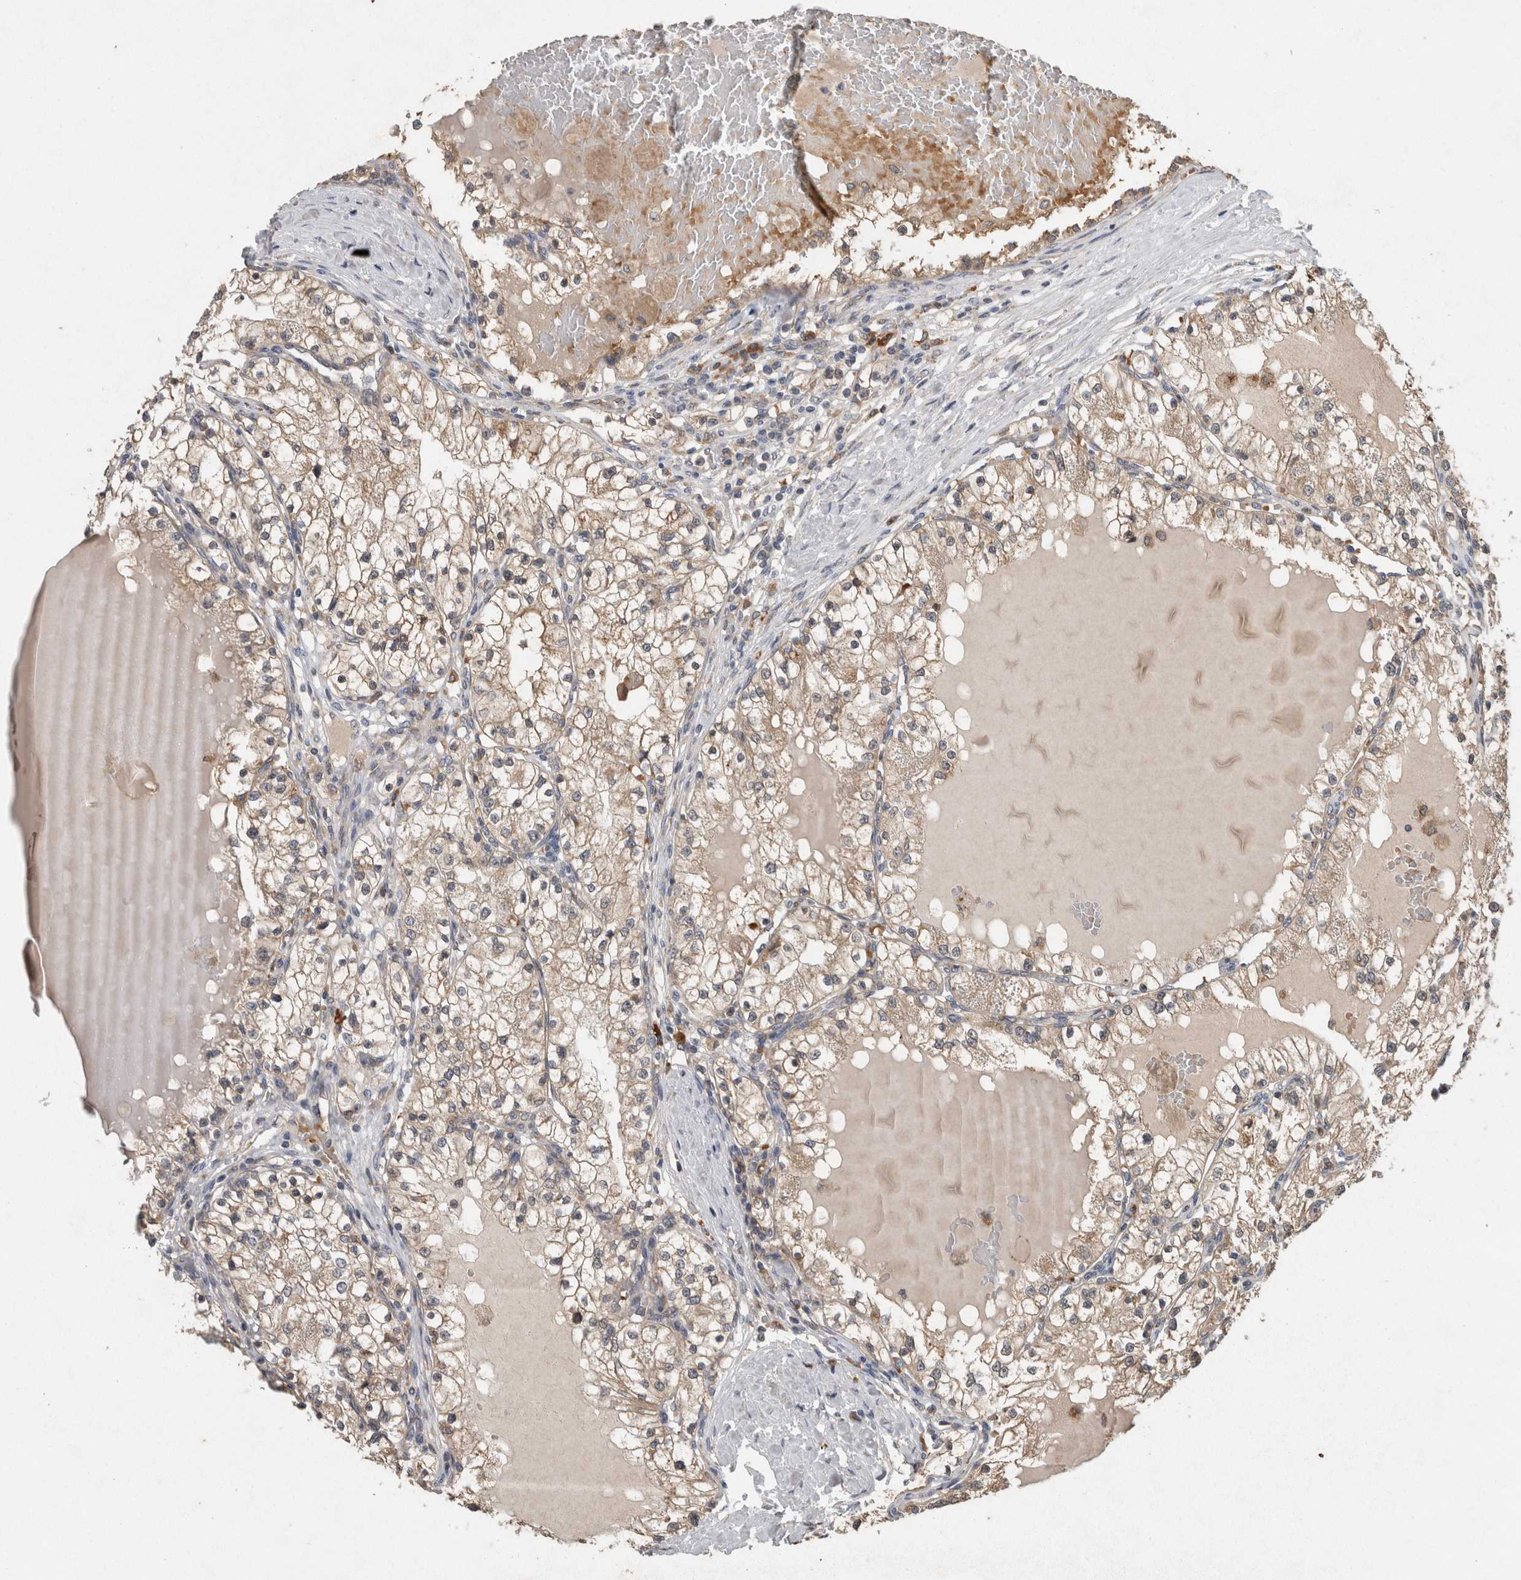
{"staining": {"intensity": "weak", "quantity": "<25%", "location": "cytoplasmic/membranous"}, "tissue": "renal cancer", "cell_type": "Tumor cells", "image_type": "cancer", "snomed": [{"axis": "morphology", "description": "Adenocarcinoma, NOS"}, {"axis": "topography", "description": "Kidney"}], "caption": "Tumor cells show no significant protein staining in renal cancer.", "gene": "ADGRL3", "patient": {"sex": "male", "age": 68}}